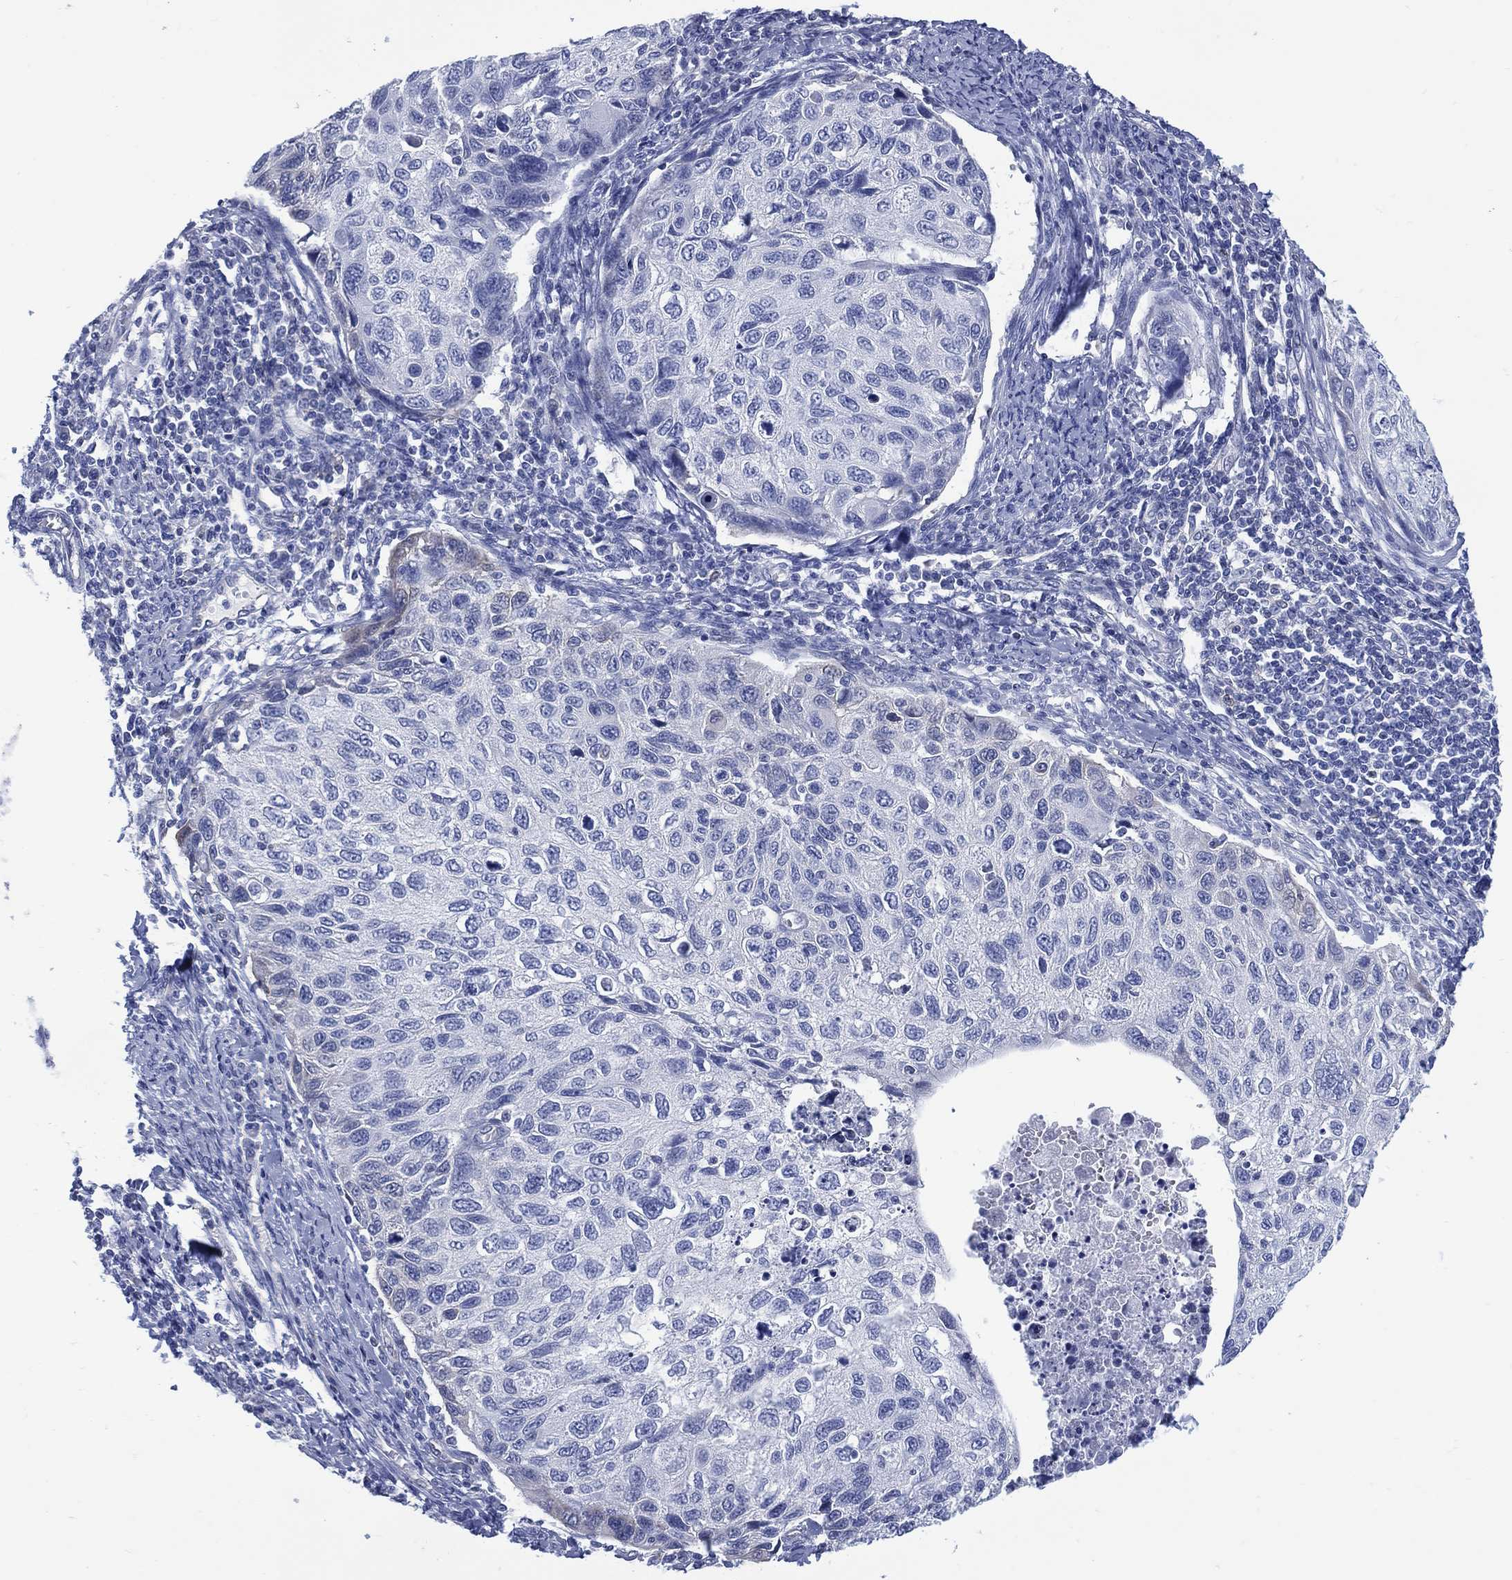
{"staining": {"intensity": "moderate", "quantity": "<25%", "location": "cytoplasmic/membranous"}, "tissue": "cervical cancer", "cell_type": "Tumor cells", "image_type": "cancer", "snomed": [{"axis": "morphology", "description": "Squamous cell carcinoma, NOS"}, {"axis": "topography", "description": "Cervix"}], "caption": "Protein analysis of cervical squamous cell carcinoma tissue exhibits moderate cytoplasmic/membranous staining in about <25% of tumor cells.", "gene": "DDI1", "patient": {"sex": "female", "age": 70}}